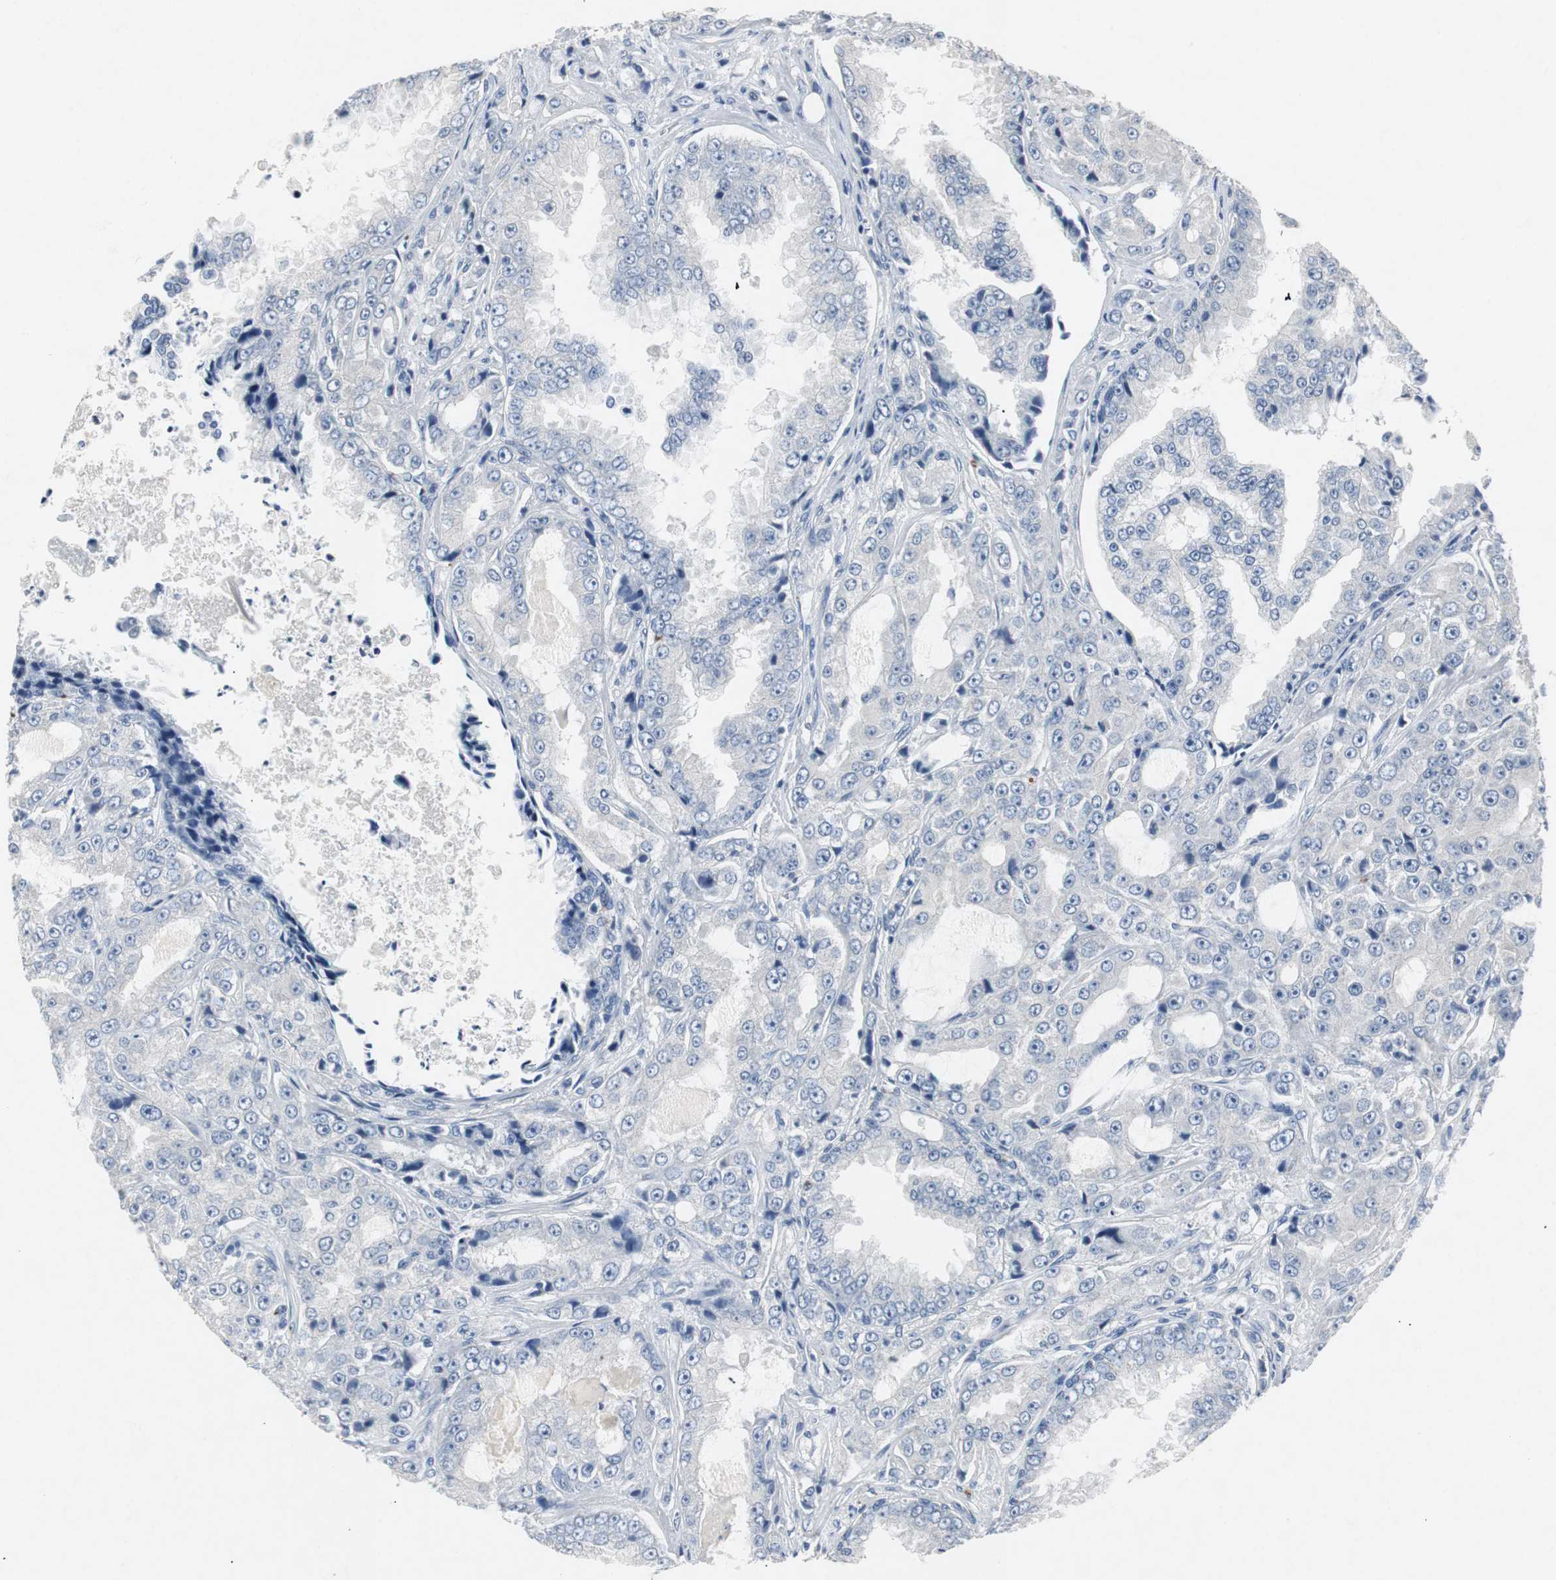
{"staining": {"intensity": "negative", "quantity": "none", "location": "none"}, "tissue": "prostate cancer", "cell_type": "Tumor cells", "image_type": "cancer", "snomed": [{"axis": "morphology", "description": "Adenocarcinoma, High grade"}, {"axis": "topography", "description": "Prostate"}], "caption": "Protein analysis of prostate high-grade adenocarcinoma shows no significant staining in tumor cells. (DAB (3,3'-diaminobenzidine) immunohistochemistry (IHC) visualized using brightfield microscopy, high magnification).", "gene": "LRP2", "patient": {"sex": "male", "age": 73}}